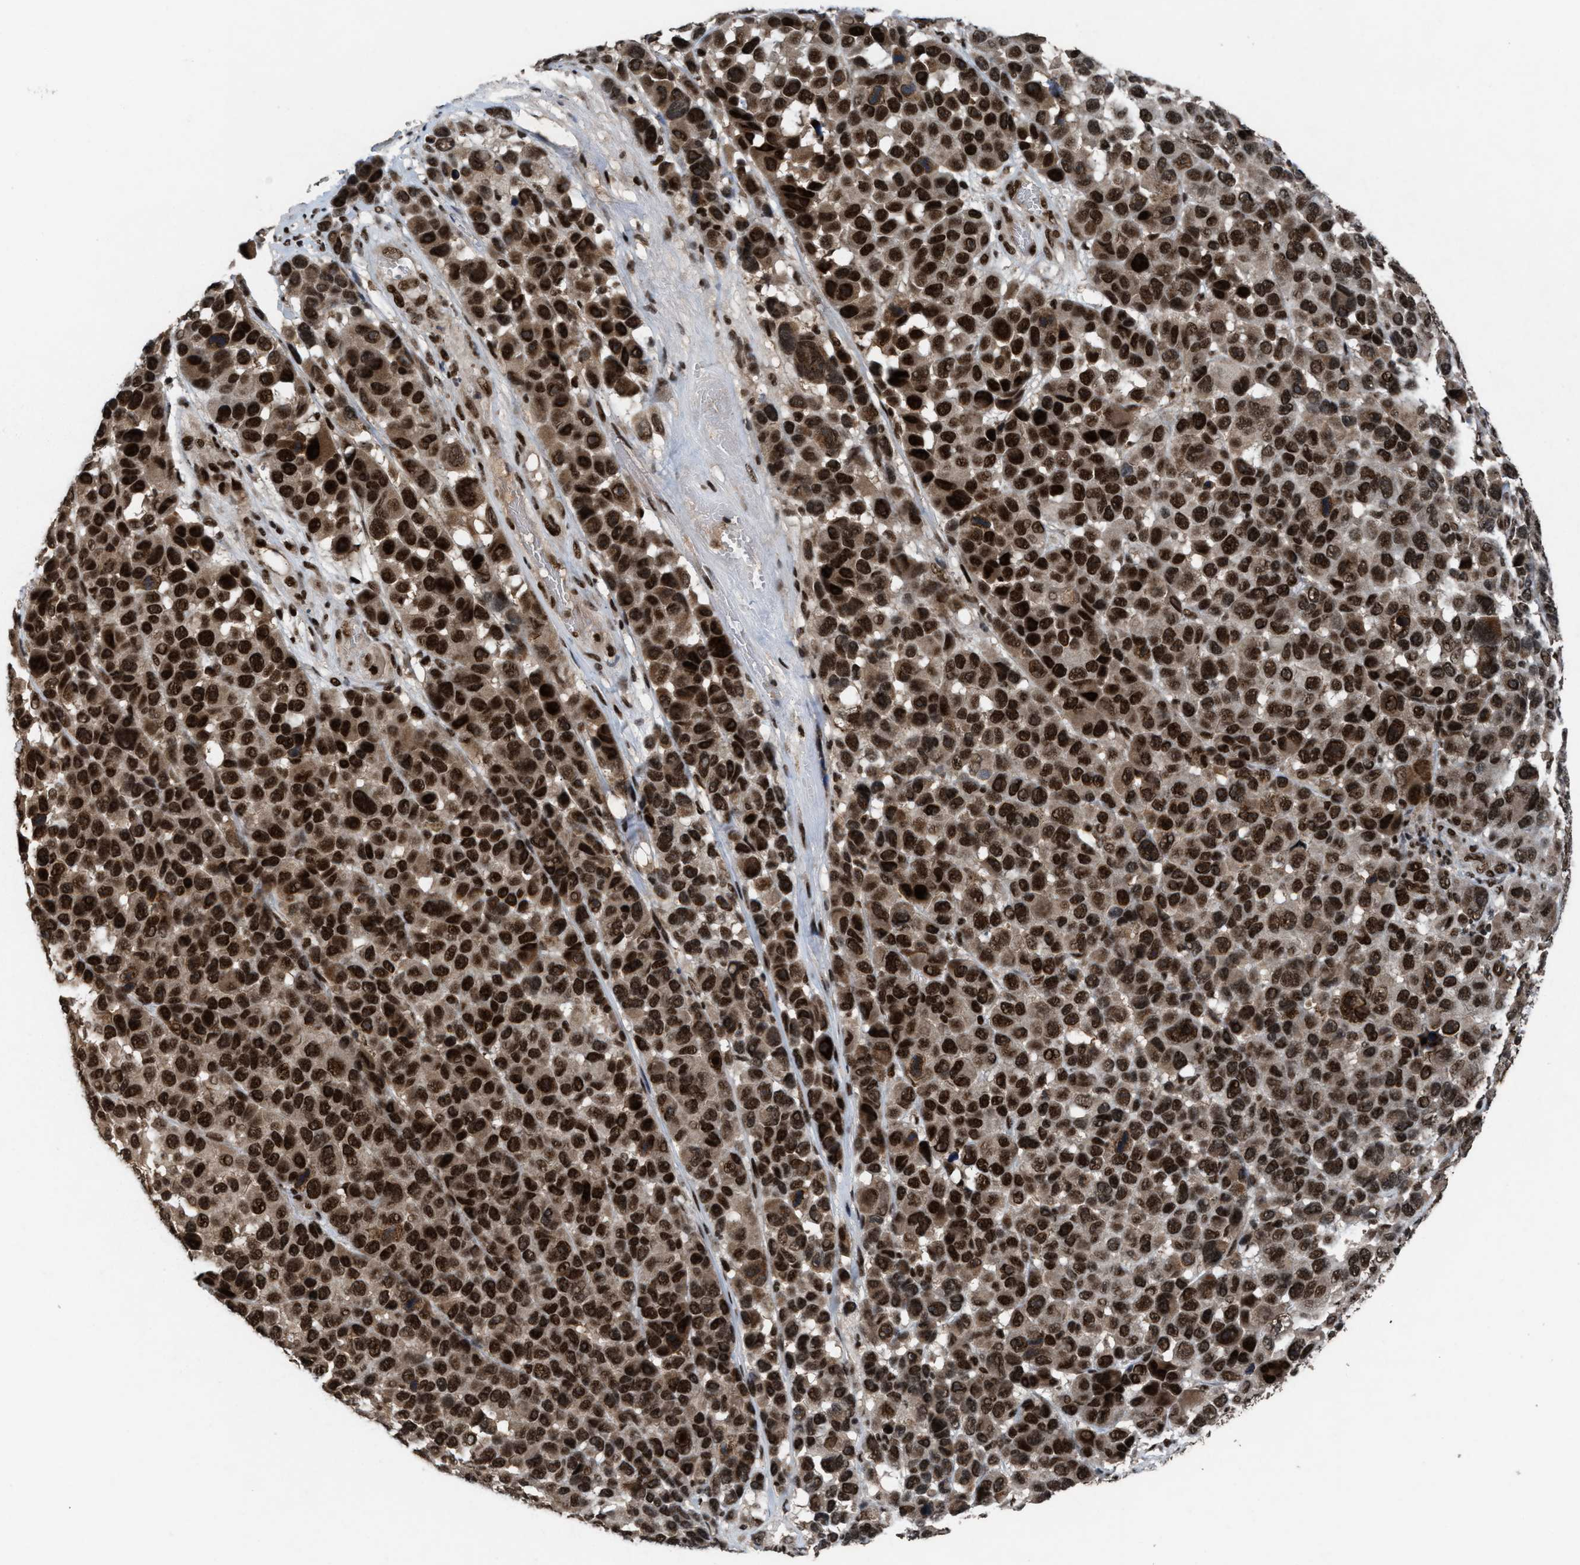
{"staining": {"intensity": "strong", "quantity": ">75%", "location": "cytoplasmic/membranous,nuclear"}, "tissue": "melanoma", "cell_type": "Tumor cells", "image_type": "cancer", "snomed": [{"axis": "morphology", "description": "Malignant melanoma, NOS"}, {"axis": "topography", "description": "Skin"}], "caption": "This photomicrograph reveals malignant melanoma stained with immunohistochemistry (IHC) to label a protein in brown. The cytoplasmic/membranous and nuclear of tumor cells show strong positivity for the protein. Nuclei are counter-stained blue.", "gene": "PRPF4", "patient": {"sex": "male", "age": 53}}